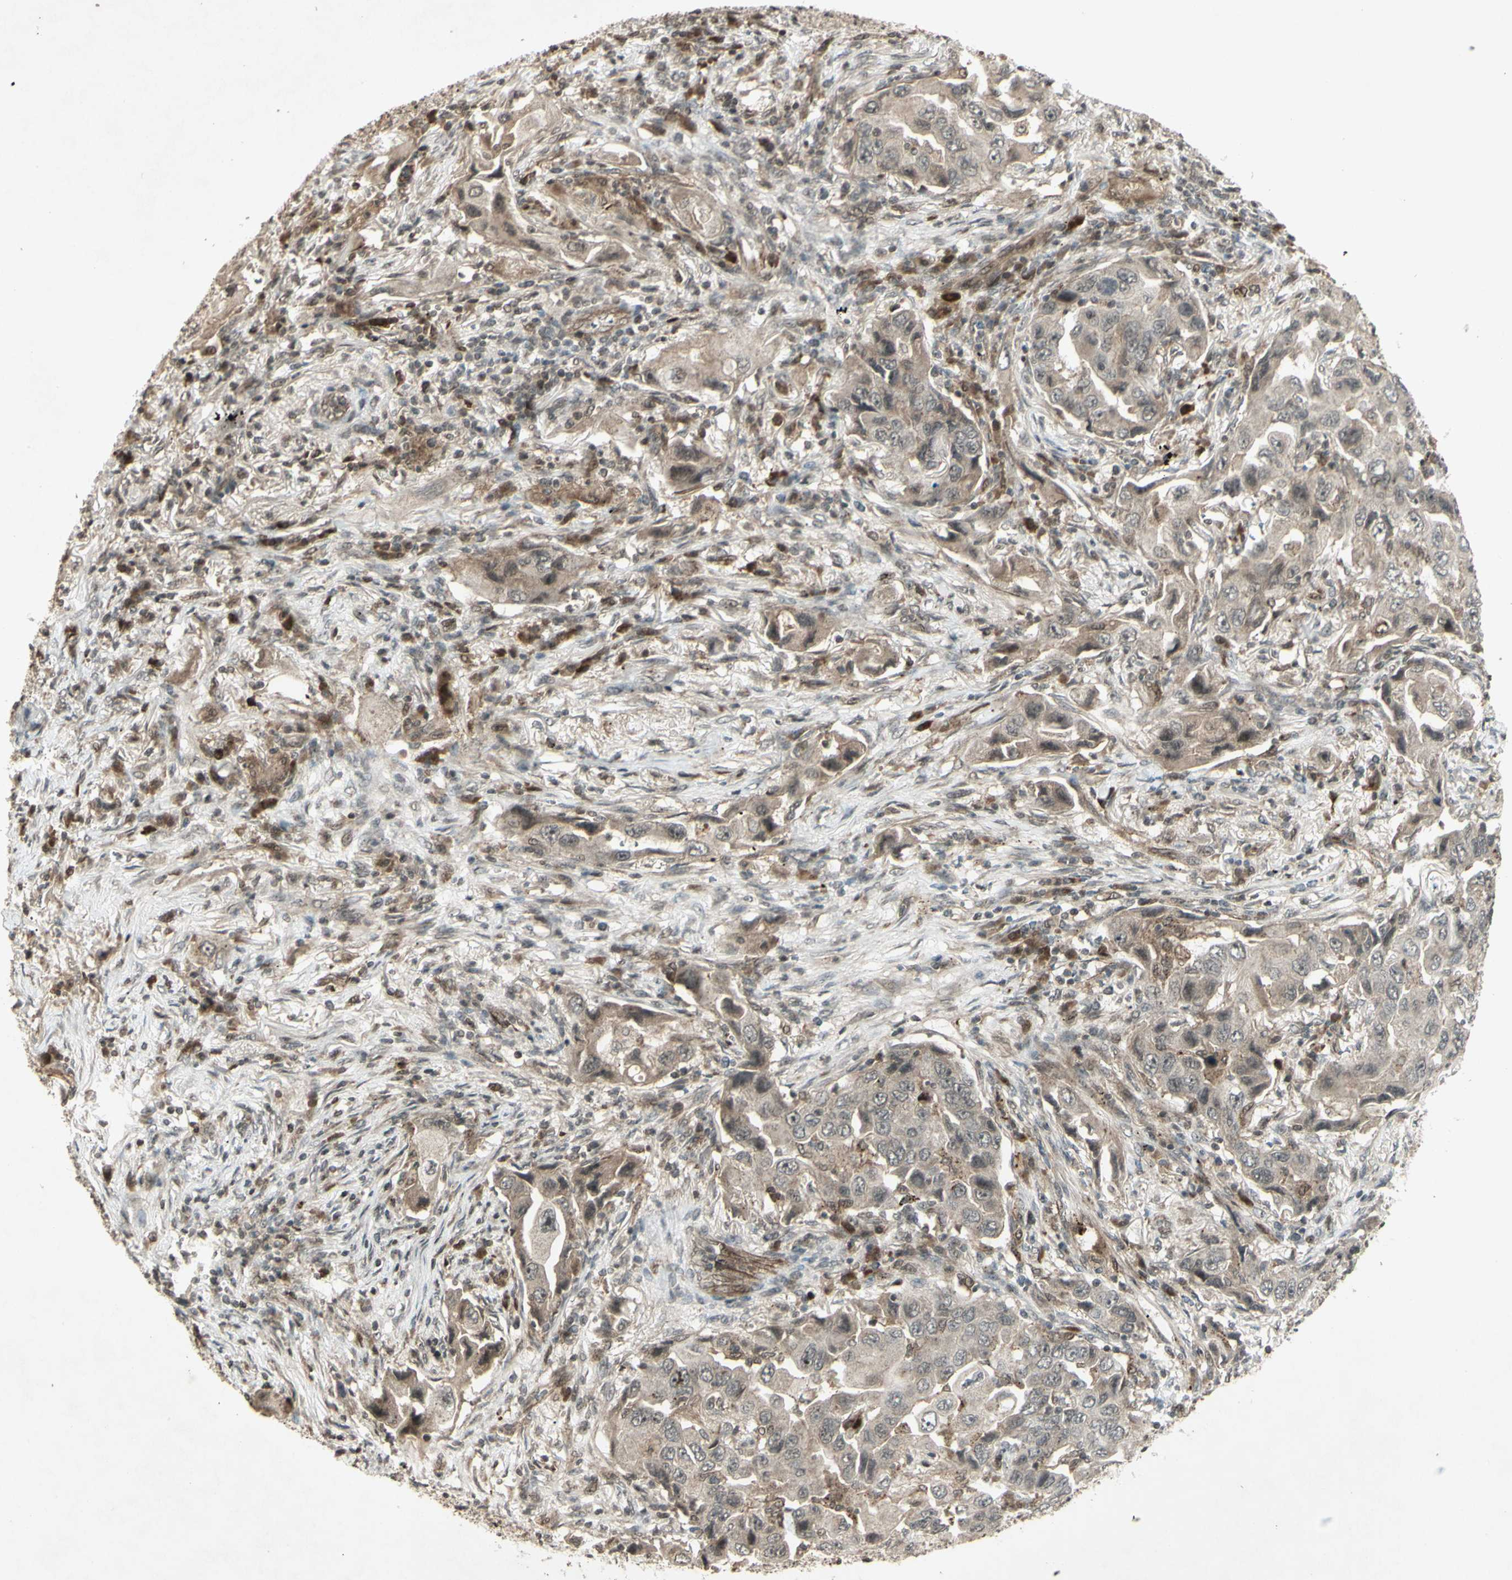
{"staining": {"intensity": "weak", "quantity": ">75%", "location": "cytoplasmic/membranous"}, "tissue": "lung cancer", "cell_type": "Tumor cells", "image_type": "cancer", "snomed": [{"axis": "morphology", "description": "Adenocarcinoma, NOS"}, {"axis": "topography", "description": "Lung"}], "caption": "Human lung cancer stained for a protein (brown) demonstrates weak cytoplasmic/membranous positive positivity in approximately >75% of tumor cells.", "gene": "BLNK", "patient": {"sex": "female", "age": 65}}